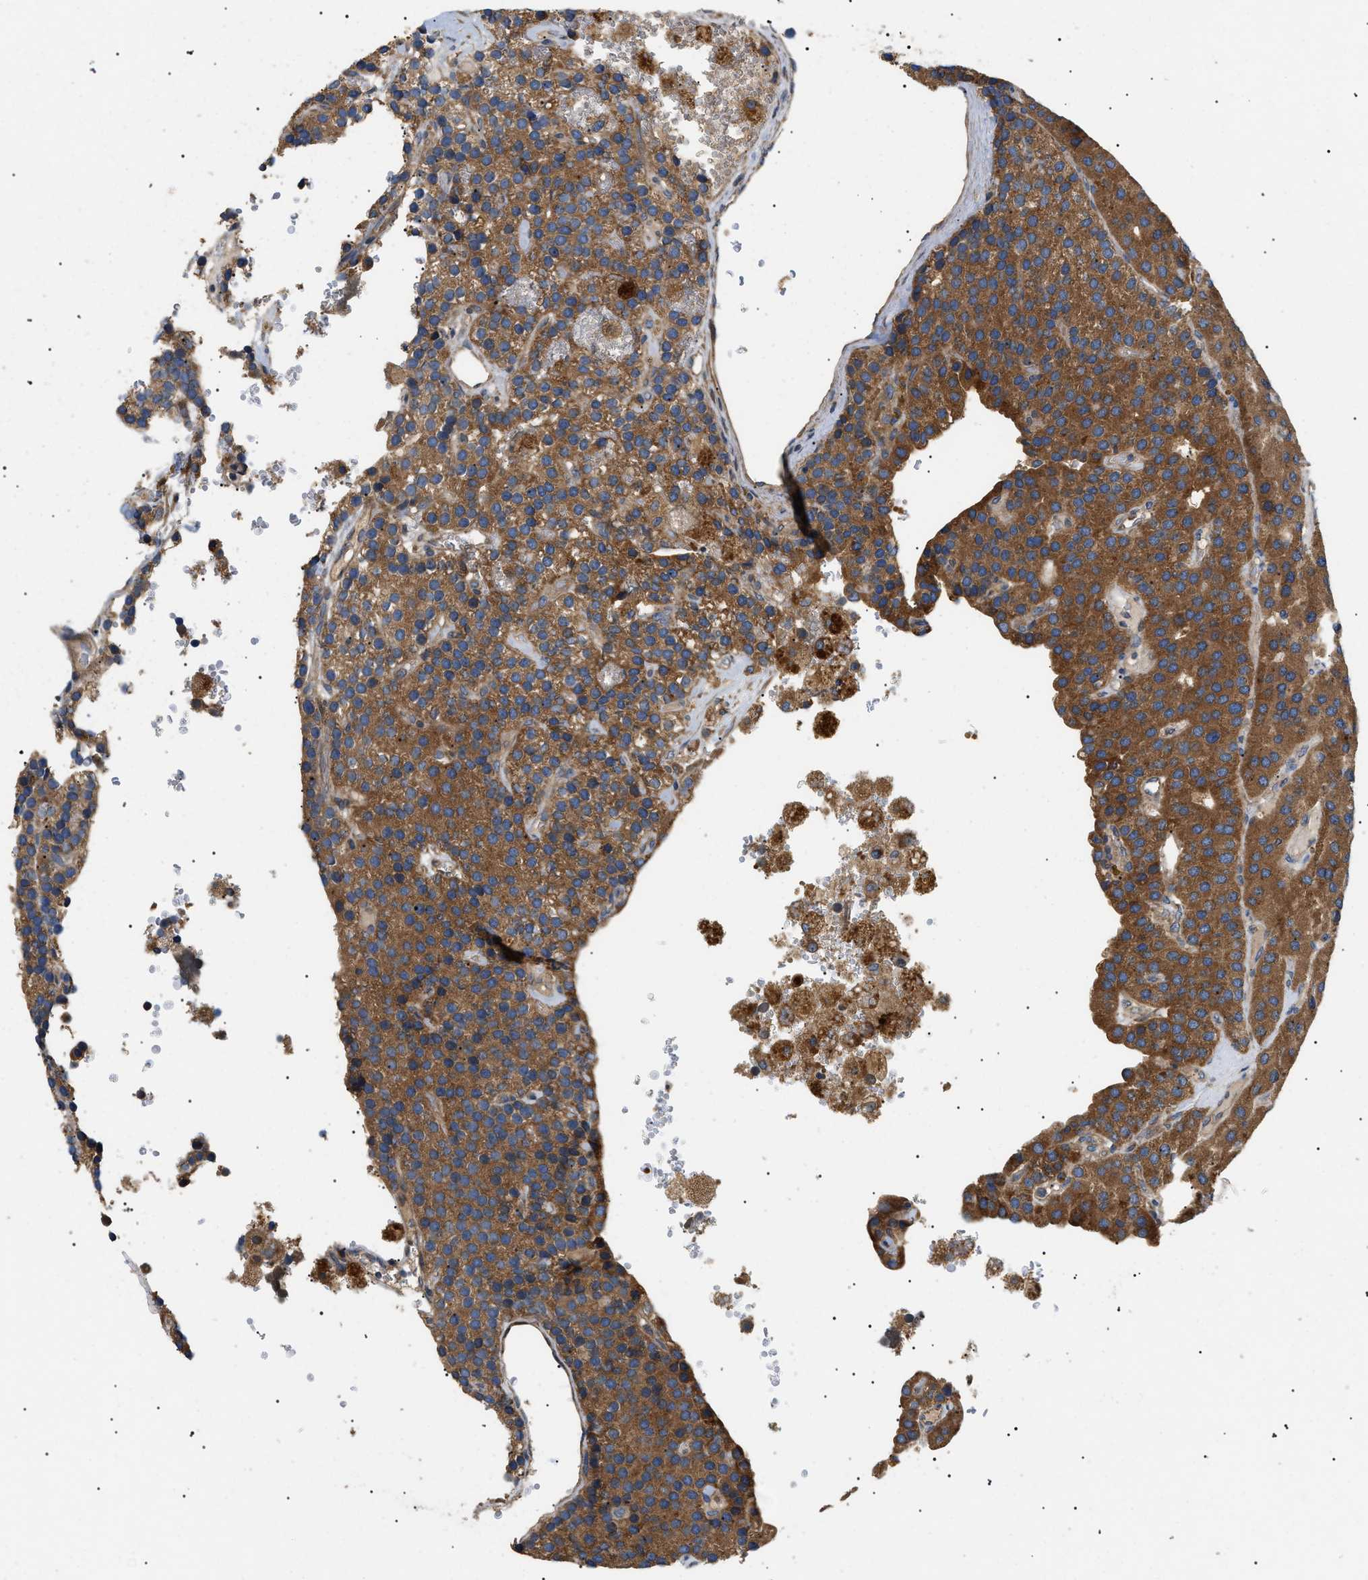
{"staining": {"intensity": "moderate", "quantity": ">75%", "location": "cytoplasmic/membranous"}, "tissue": "parathyroid gland", "cell_type": "Glandular cells", "image_type": "normal", "snomed": [{"axis": "morphology", "description": "Normal tissue, NOS"}, {"axis": "morphology", "description": "Adenoma, NOS"}, {"axis": "topography", "description": "Parathyroid gland"}], "caption": "Protein expression analysis of benign human parathyroid gland reveals moderate cytoplasmic/membranous staining in about >75% of glandular cells.", "gene": "PPM1B", "patient": {"sex": "female", "age": 86}}